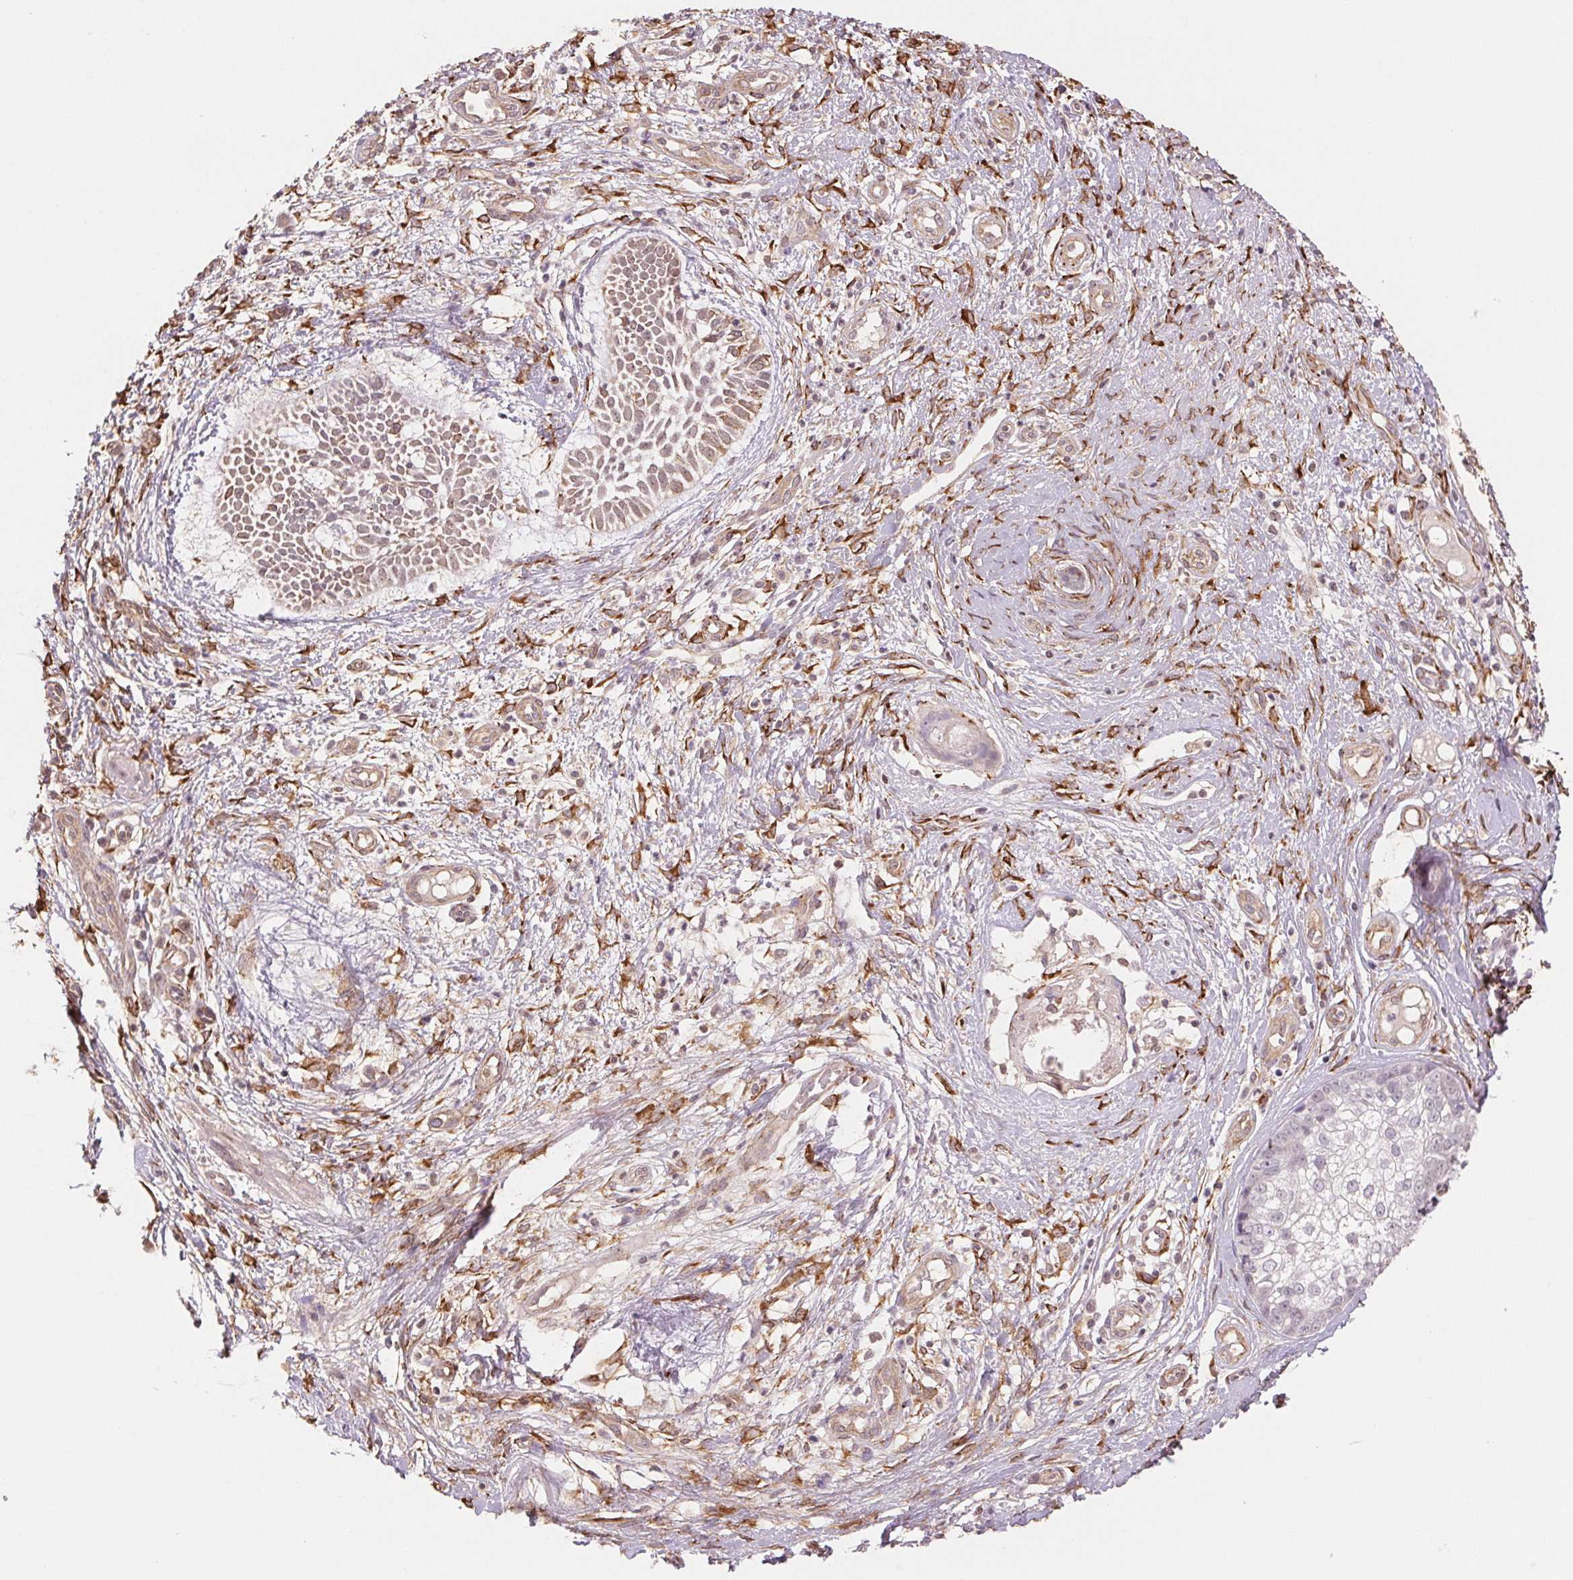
{"staining": {"intensity": "weak", "quantity": ">75%", "location": "cytoplasmic/membranous"}, "tissue": "skin cancer", "cell_type": "Tumor cells", "image_type": "cancer", "snomed": [{"axis": "morphology", "description": "Basal cell carcinoma"}, {"axis": "topography", "description": "Skin"}], "caption": "The photomicrograph exhibits immunohistochemical staining of skin cancer. There is weak cytoplasmic/membranous expression is identified in approximately >75% of tumor cells.", "gene": "FKBP10", "patient": {"sex": "female", "age": 89}}